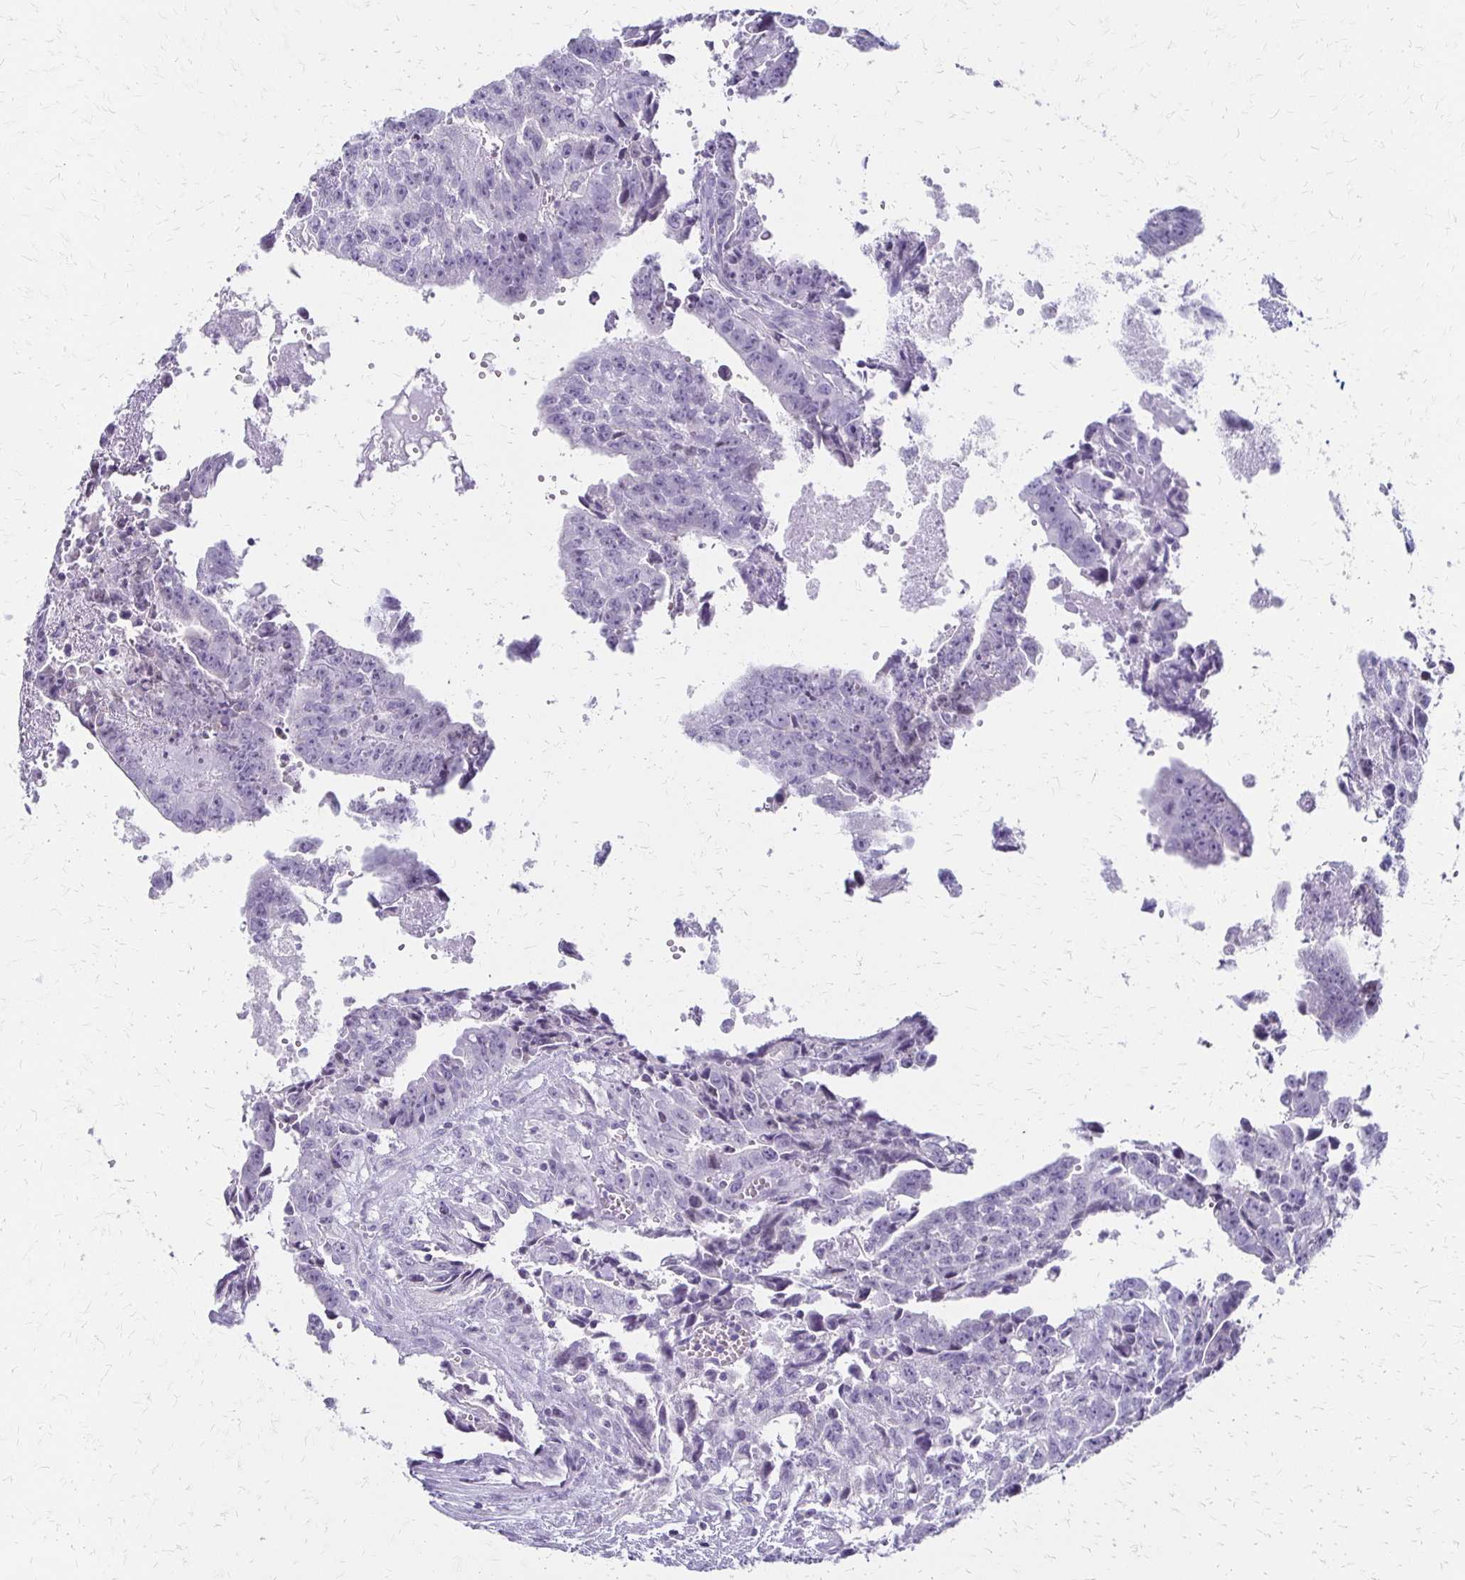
{"staining": {"intensity": "negative", "quantity": "none", "location": "none"}, "tissue": "testis cancer", "cell_type": "Tumor cells", "image_type": "cancer", "snomed": [{"axis": "morphology", "description": "Carcinoma, Embryonal, NOS"}, {"axis": "morphology", "description": "Teratoma, malignant, NOS"}, {"axis": "topography", "description": "Testis"}], "caption": "Testis embryonal carcinoma was stained to show a protein in brown. There is no significant positivity in tumor cells. (DAB (3,3'-diaminobenzidine) immunohistochemistry (IHC) visualized using brightfield microscopy, high magnification).", "gene": "IVL", "patient": {"sex": "male", "age": 24}}